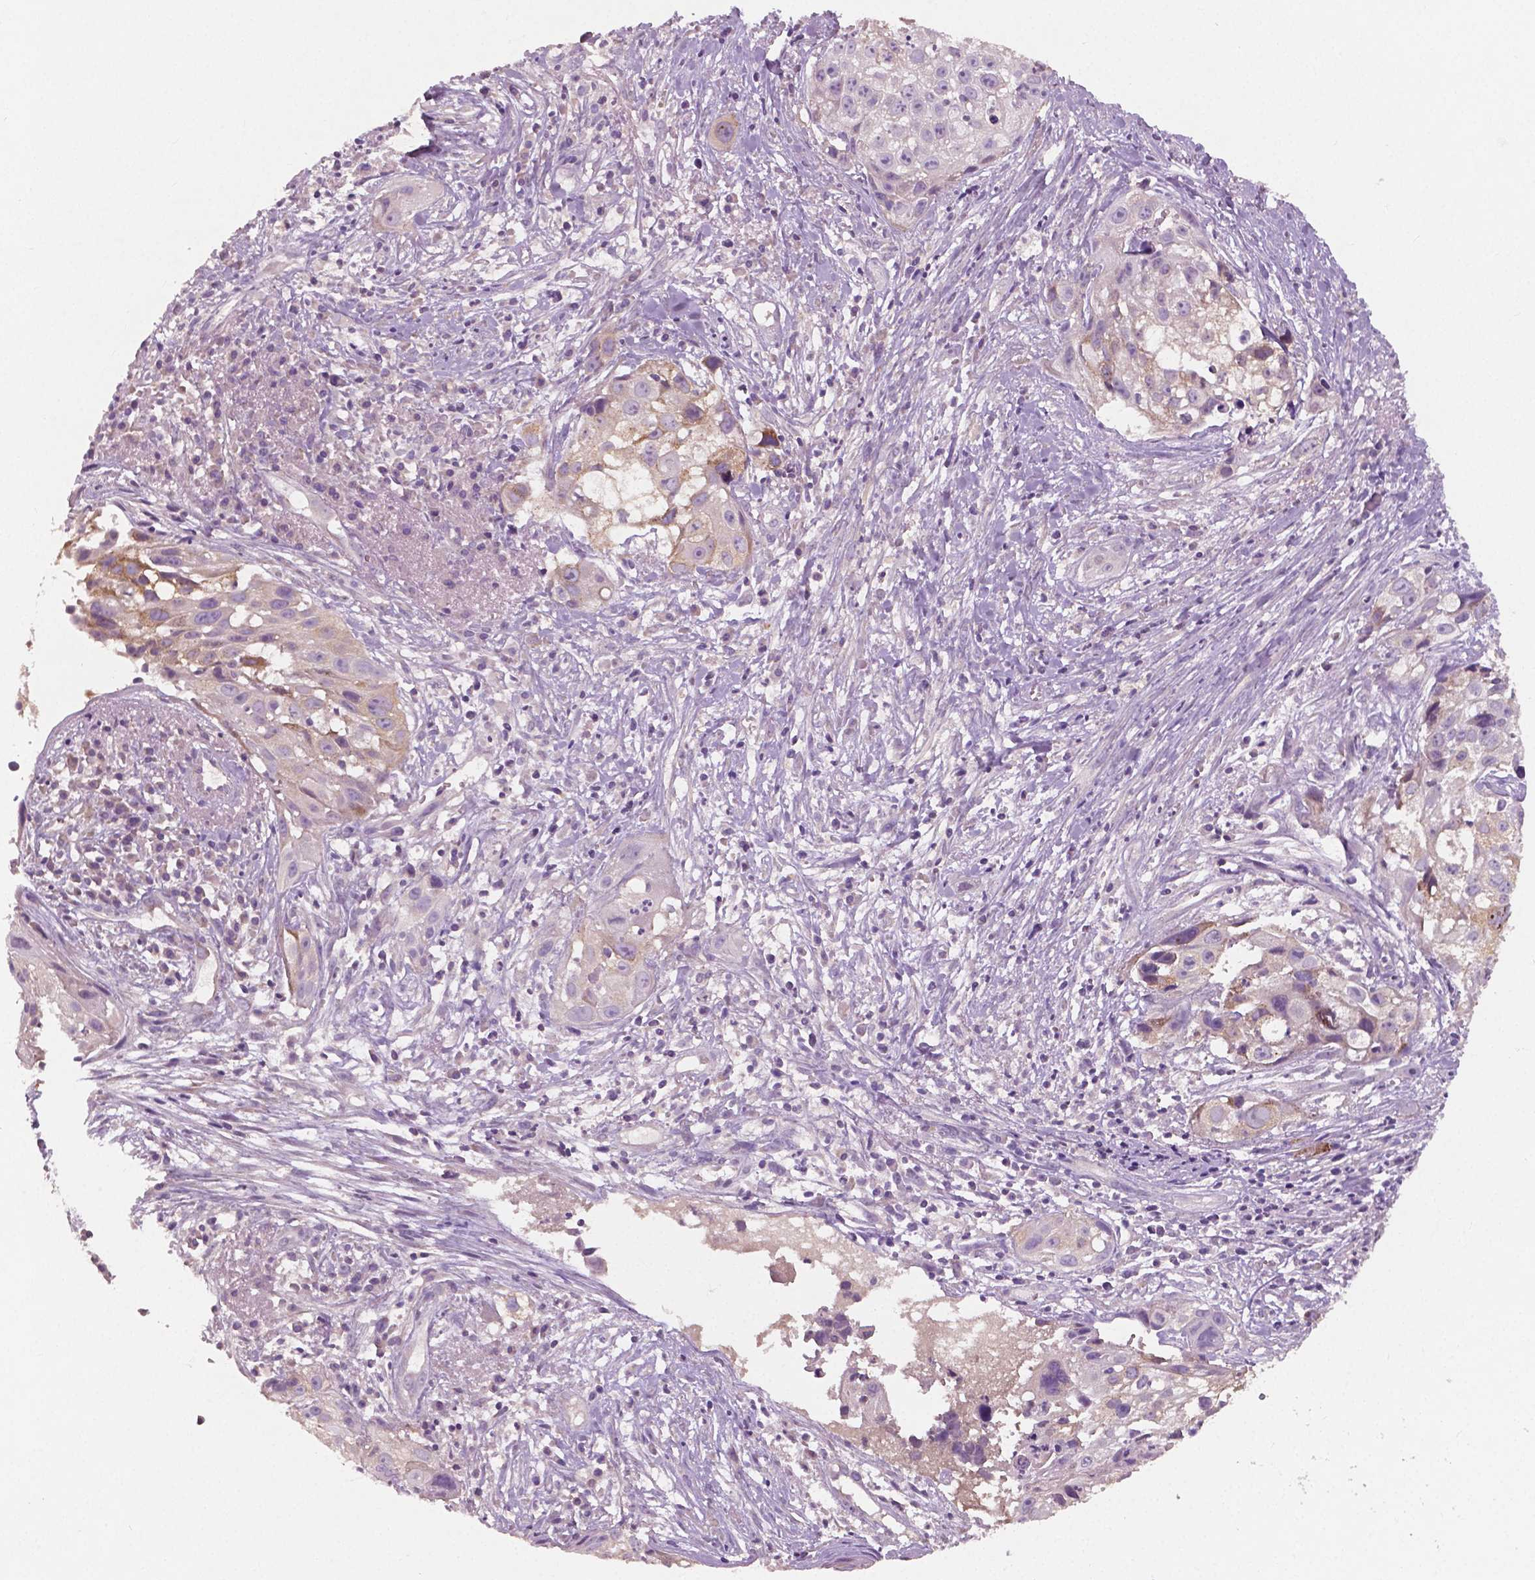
{"staining": {"intensity": "weak", "quantity": "<25%", "location": "cytoplasmic/membranous"}, "tissue": "cervical cancer", "cell_type": "Tumor cells", "image_type": "cancer", "snomed": [{"axis": "morphology", "description": "Squamous cell carcinoma, NOS"}, {"axis": "topography", "description": "Cervix"}], "caption": "DAB immunohistochemical staining of human cervical cancer exhibits no significant expression in tumor cells. (DAB immunohistochemistry, high magnification).", "gene": "LSM14B", "patient": {"sex": "female", "age": 53}}